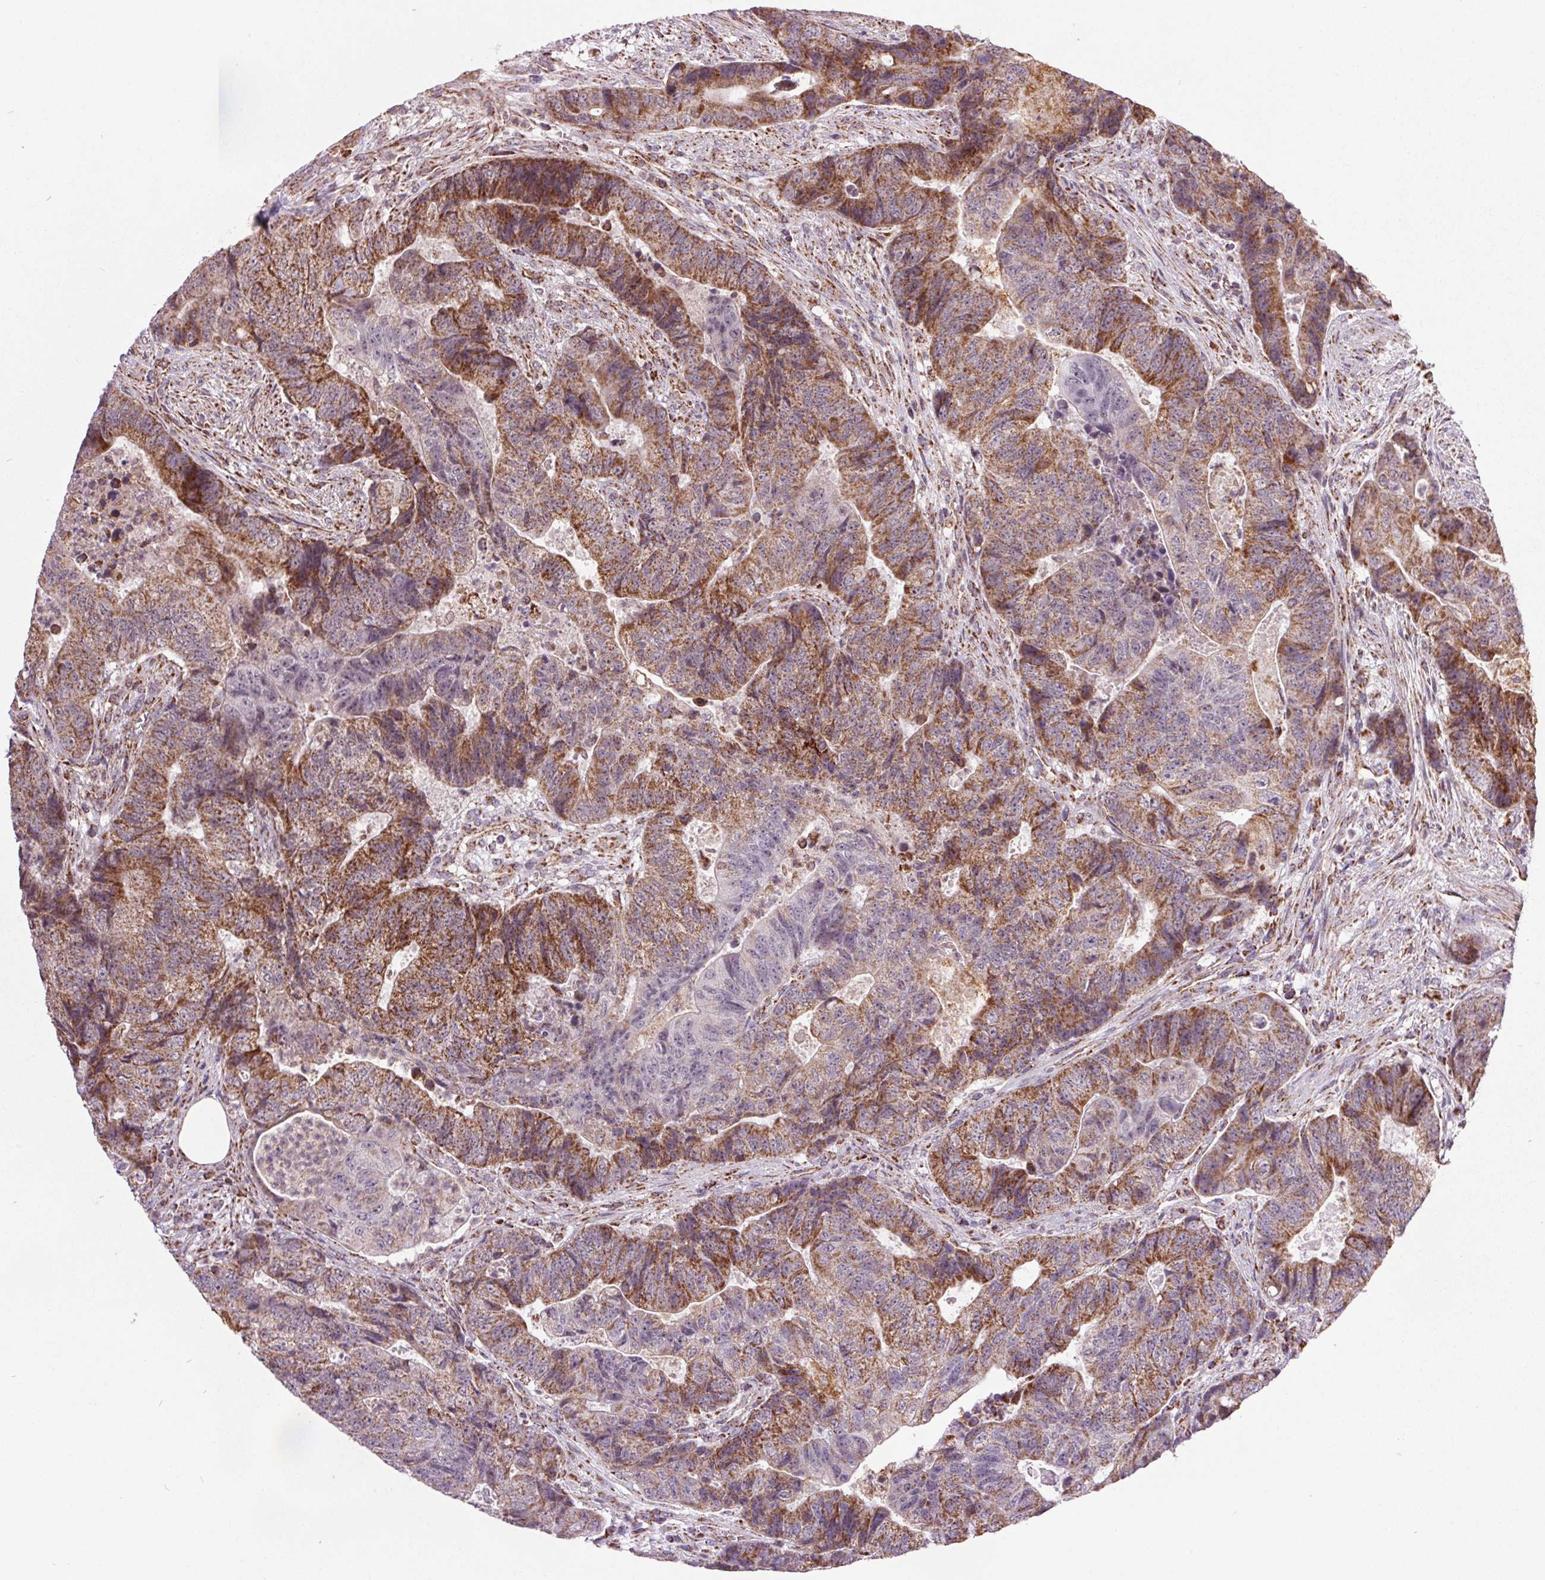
{"staining": {"intensity": "moderate", "quantity": ">75%", "location": "cytoplasmic/membranous"}, "tissue": "colorectal cancer", "cell_type": "Tumor cells", "image_type": "cancer", "snomed": [{"axis": "morphology", "description": "Normal tissue, NOS"}, {"axis": "morphology", "description": "Adenocarcinoma, NOS"}, {"axis": "topography", "description": "Colon"}], "caption": "Moderate cytoplasmic/membranous positivity is present in approximately >75% of tumor cells in adenocarcinoma (colorectal). (DAB (3,3'-diaminobenzidine) IHC, brown staining for protein, blue staining for nuclei).", "gene": "NDUFS6", "patient": {"sex": "female", "age": 48}}